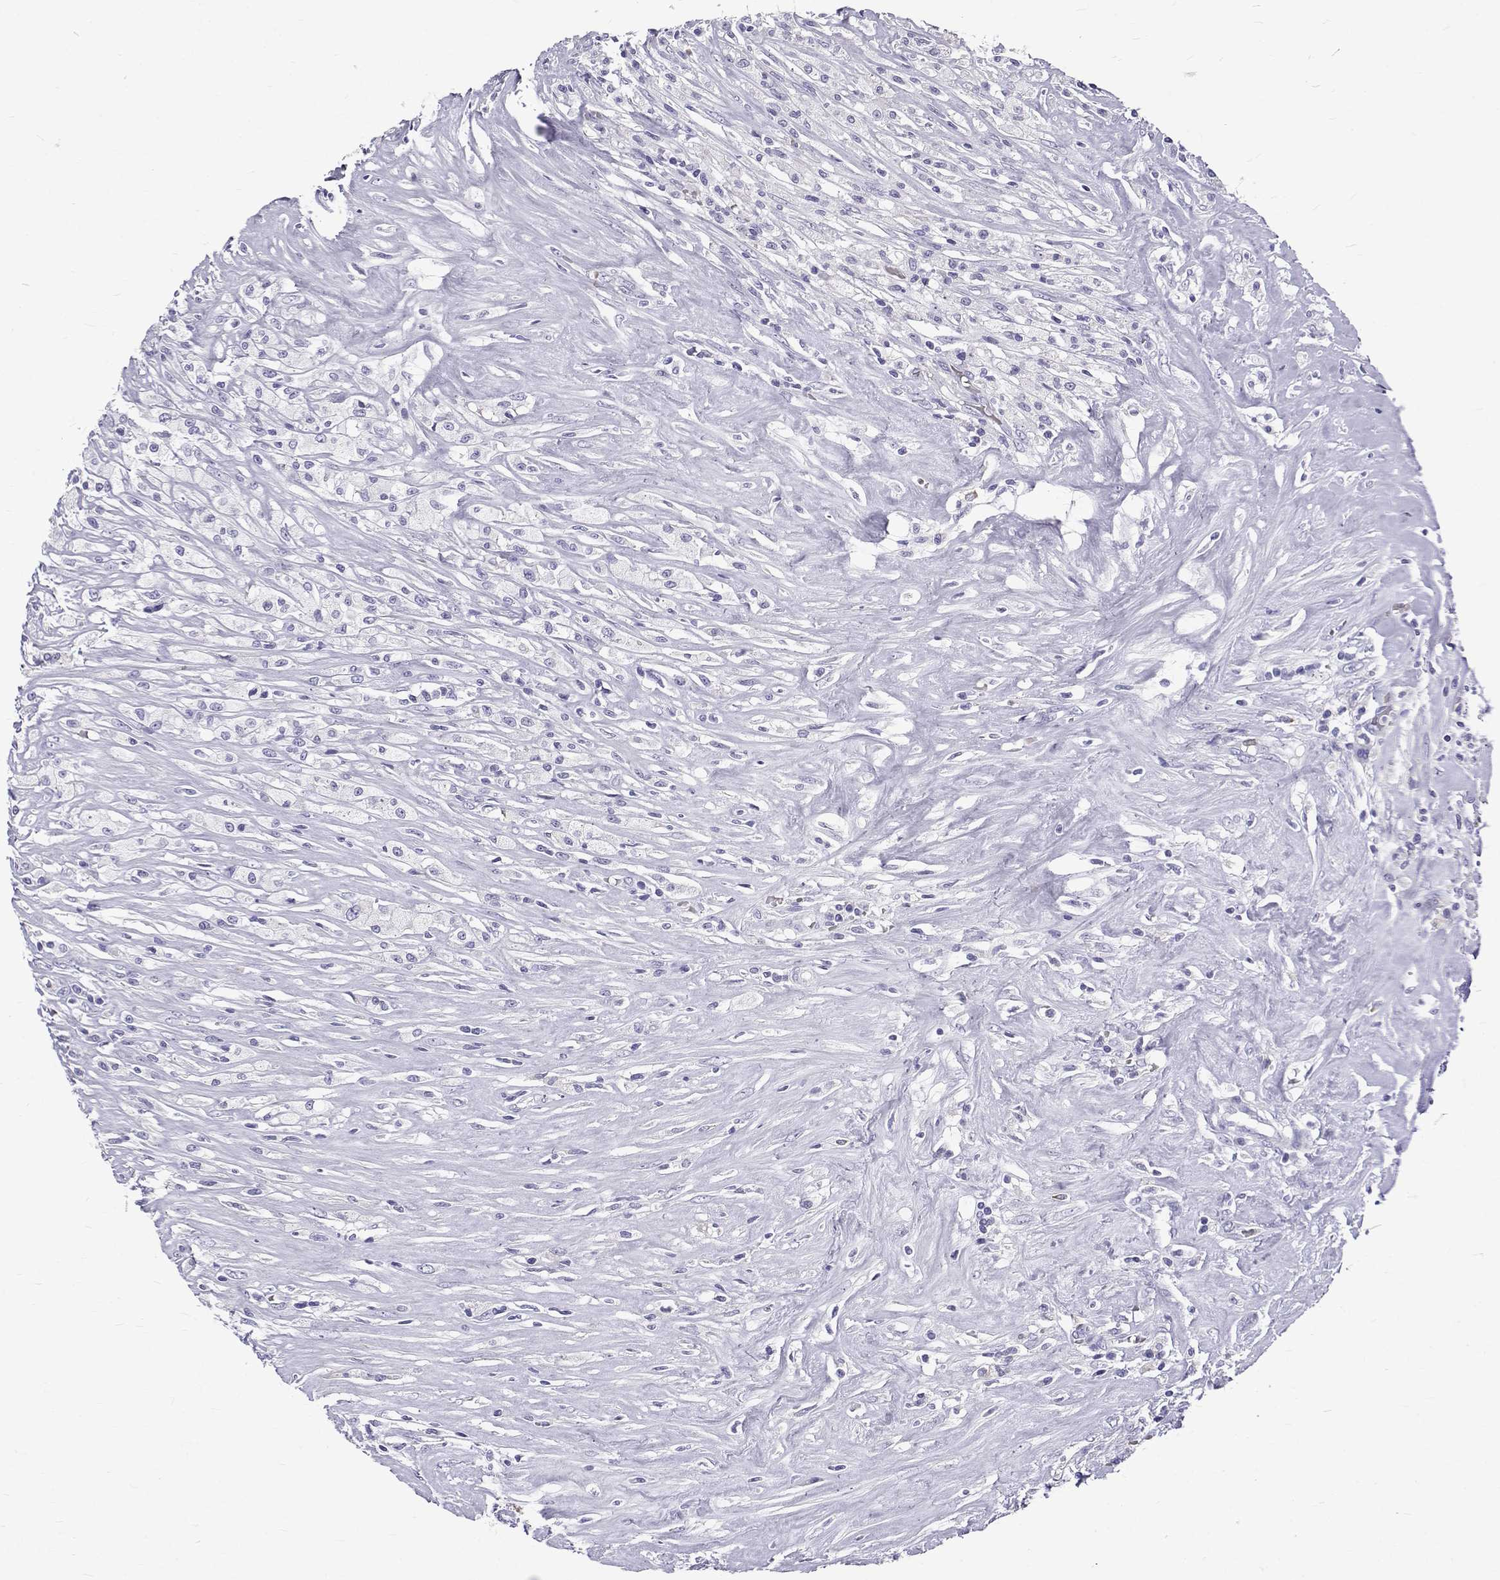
{"staining": {"intensity": "negative", "quantity": "none", "location": "none"}, "tissue": "testis cancer", "cell_type": "Tumor cells", "image_type": "cancer", "snomed": [{"axis": "morphology", "description": "Necrosis, NOS"}, {"axis": "morphology", "description": "Carcinoma, Embryonal, NOS"}, {"axis": "topography", "description": "Testis"}], "caption": "Protein analysis of testis embryonal carcinoma exhibits no significant positivity in tumor cells.", "gene": "IGSF1", "patient": {"sex": "male", "age": 19}}